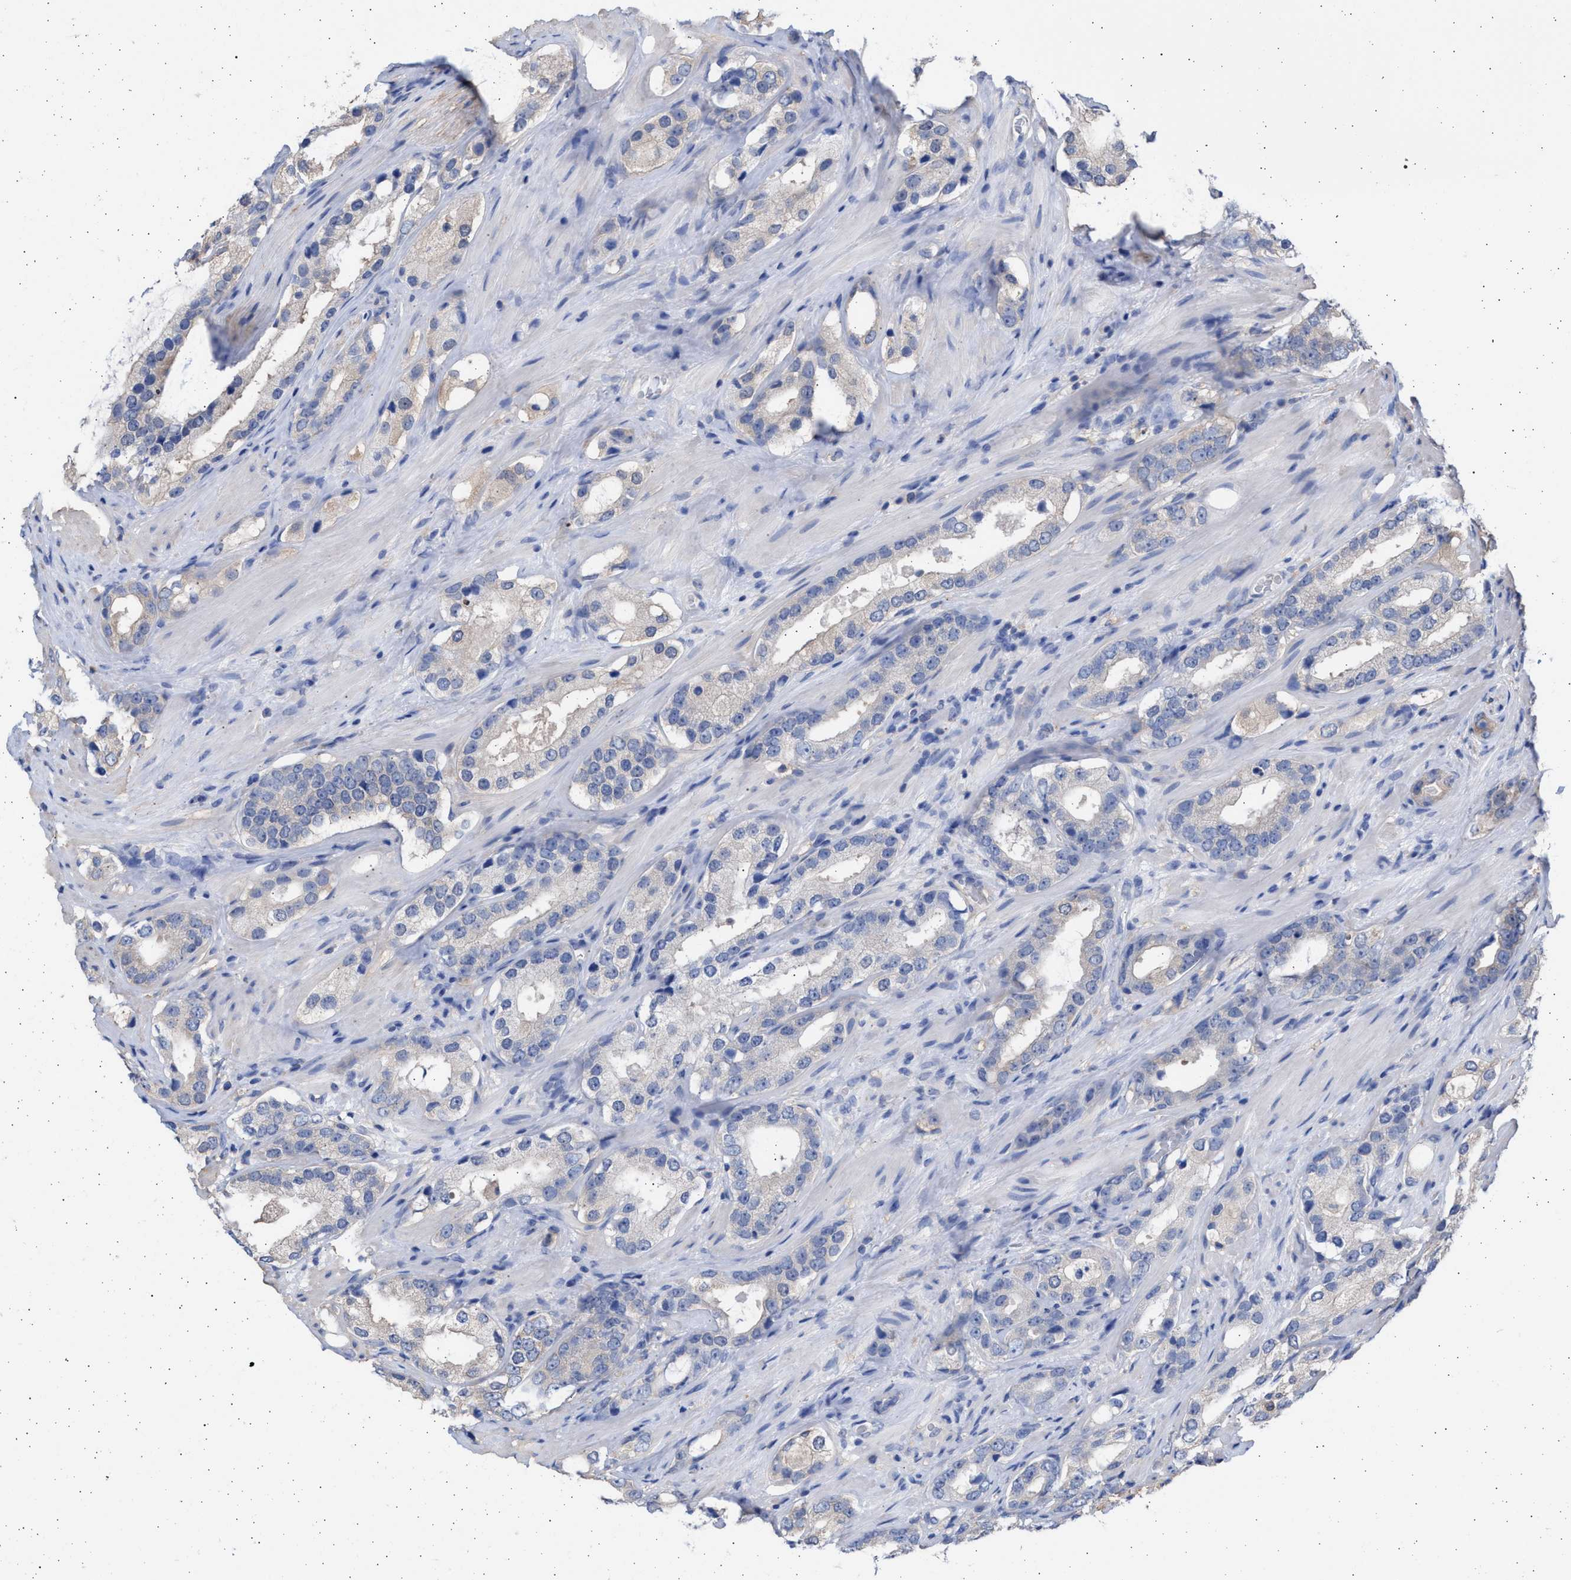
{"staining": {"intensity": "negative", "quantity": "none", "location": "none"}, "tissue": "prostate cancer", "cell_type": "Tumor cells", "image_type": "cancer", "snomed": [{"axis": "morphology", "description": "Adenocarcinoma, High grade"}, {"axis": "topography", "description": "Prostate"}], "caption": "Protein analysis of prostate adenocarcinoma (high-grade) exhibits no significant expression in tumor cells.", "gene": "ALDOC", "patient": {"sex": "male", "age": 63}}